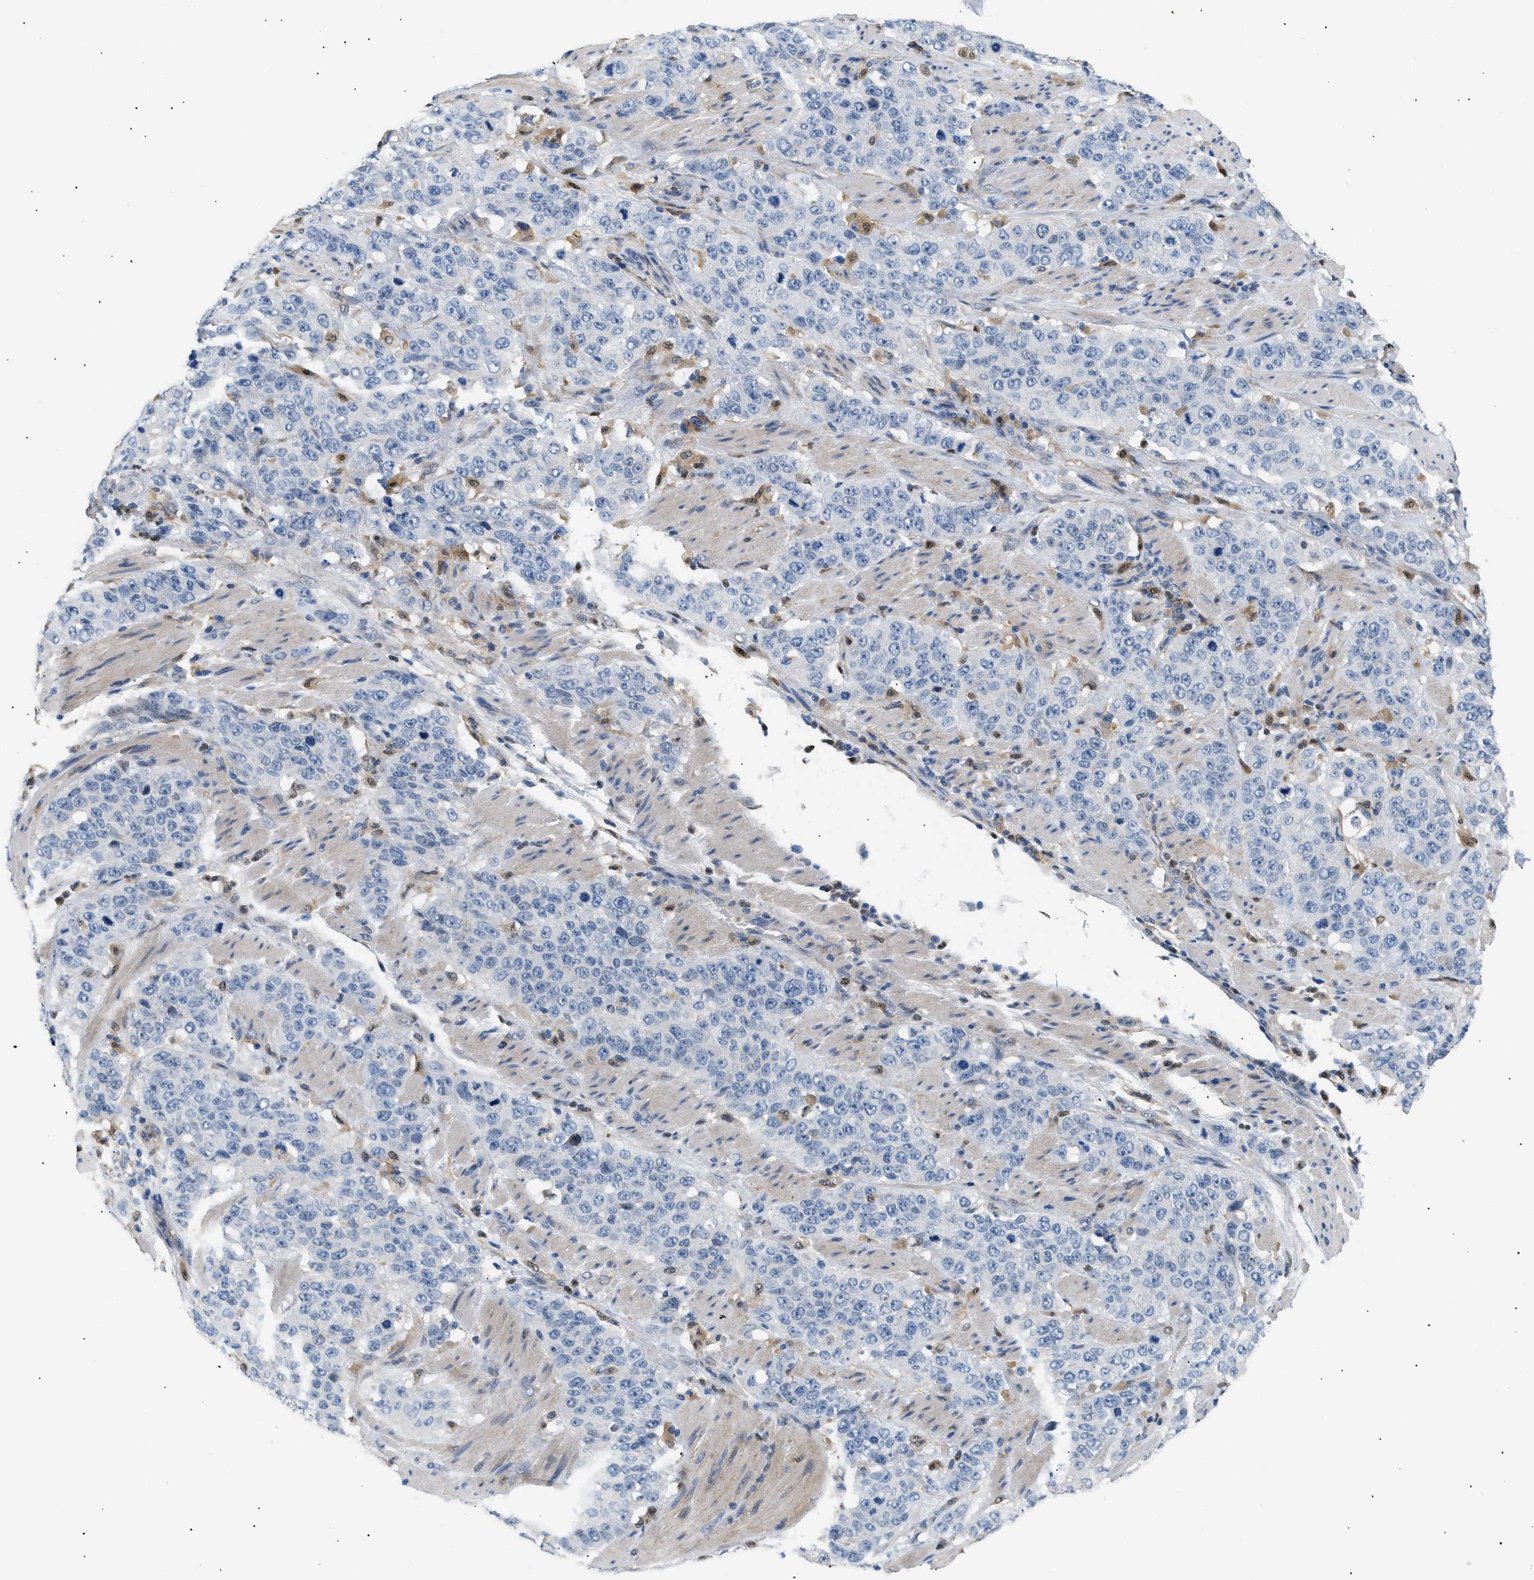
{"staining": {"intensity": "negative", "quantity": "none", "location": "none"}, "tissue": "stomach cancer", "cell_type": "Tumor cells", "image_type": "cancer", "snomed": [{"axis": "morphology", "description": "Adenocarcinoma, NOS"}, {"axis": "topography", "description": "Stomach"}], "caption": "Tumor cells show no significant expression in stomach cancer.", "gene": "AKR1A1", "patient": {"sex": "male", "age": 48}}